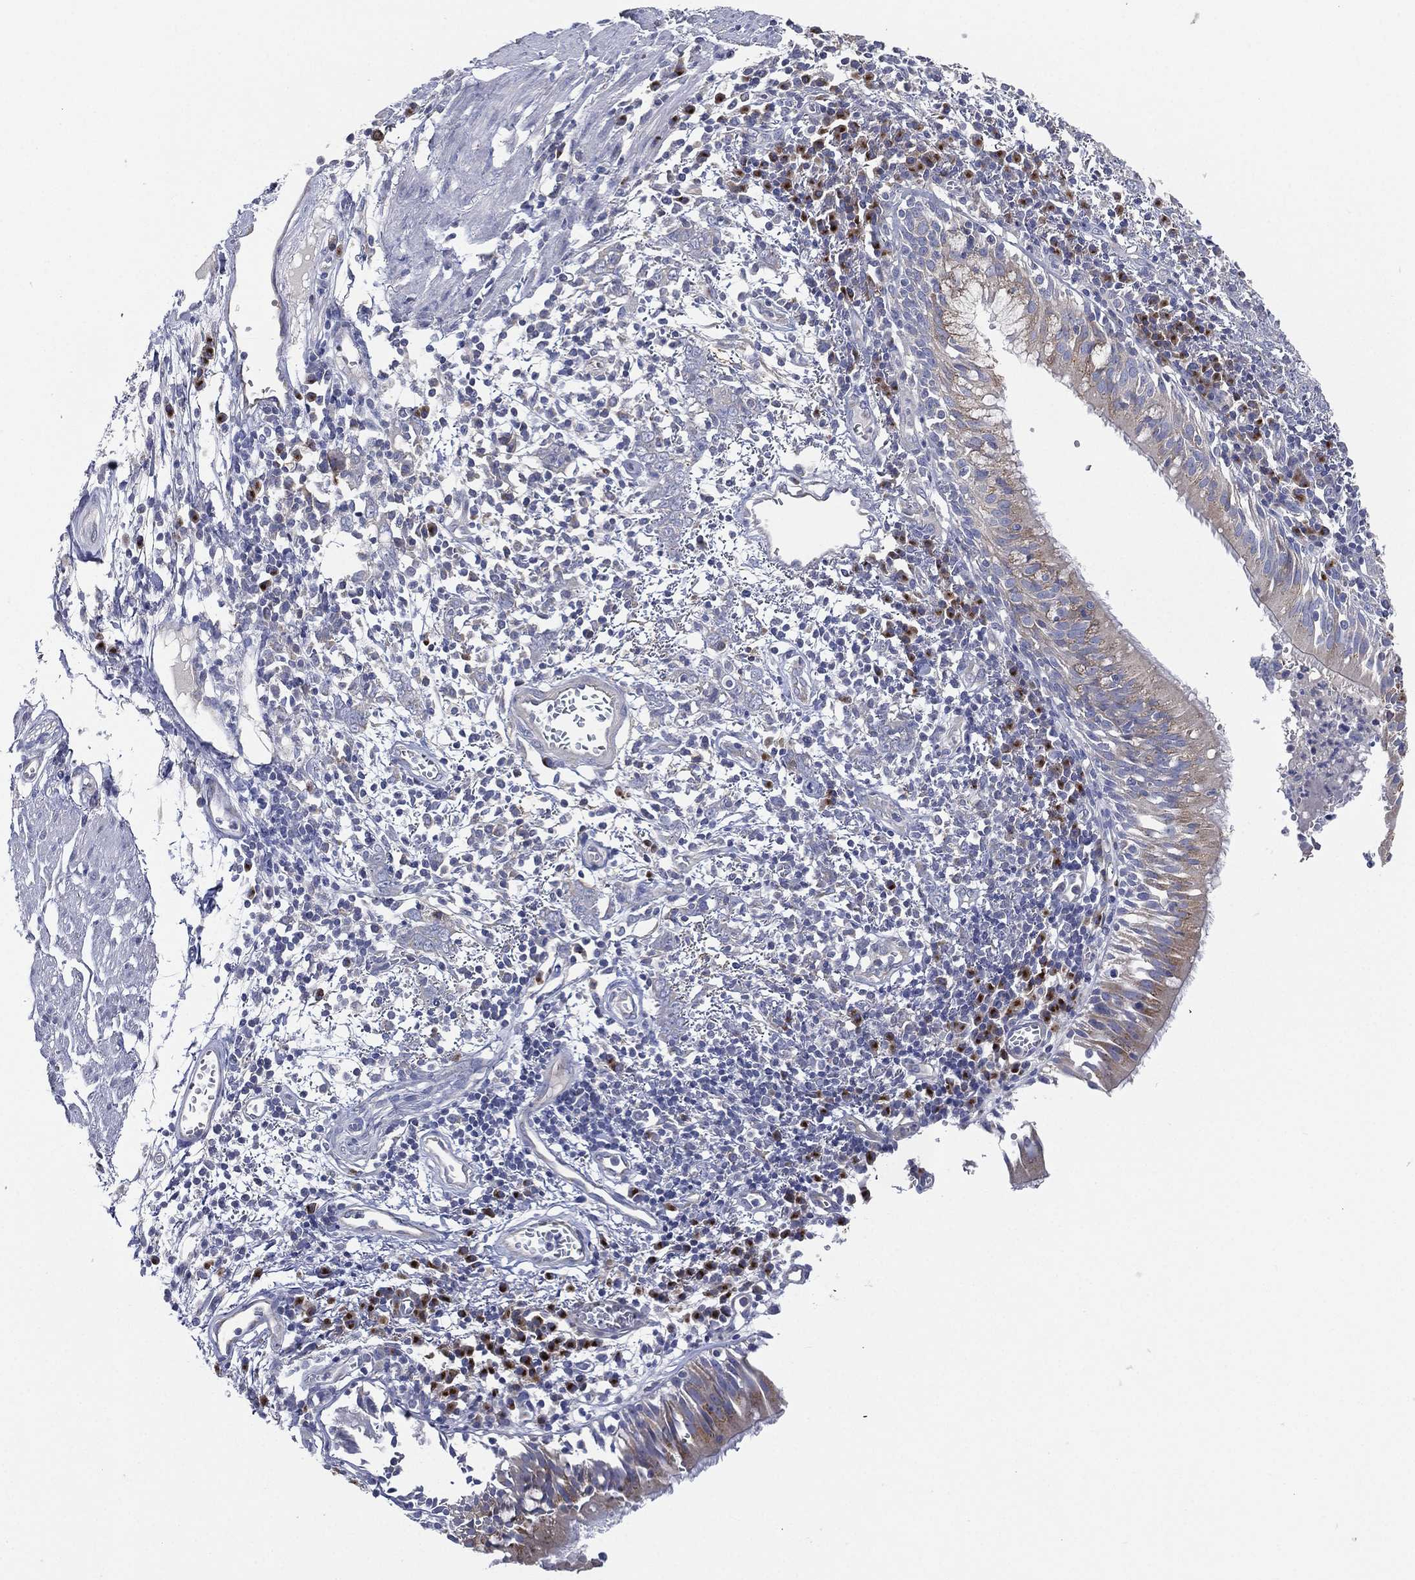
{"staining": {"intensity": "moderate", "quantity": "<25%", "location": "cytoplasmic/membranous"}, "tissue": "bronchus", "cell_type": "Respiratory epithelial cells", "image_type": "normal", "snomed": [{"axis": "morphology", "description": "Normal tissue, NOS"}, {"axis": "morphology", "description": "Squamous cell carcinoma, NOS"}, {"axis": "topography", "description": "Cartilage tissue"}, {"axis": "topography", "description": "Bronchus"}, {"axis": "topography", "description": "Lung"}], "caption": "DAB (3,3'-diaminobenzidine) immunohistochemical staining of benign bronchus reveals moderate cytoplasmic/membranous protein staining in approximately <25% of respiratory epithelial cells.", "gene": "ATP8A2", "patient": {"sex": "male", "age": 66}}